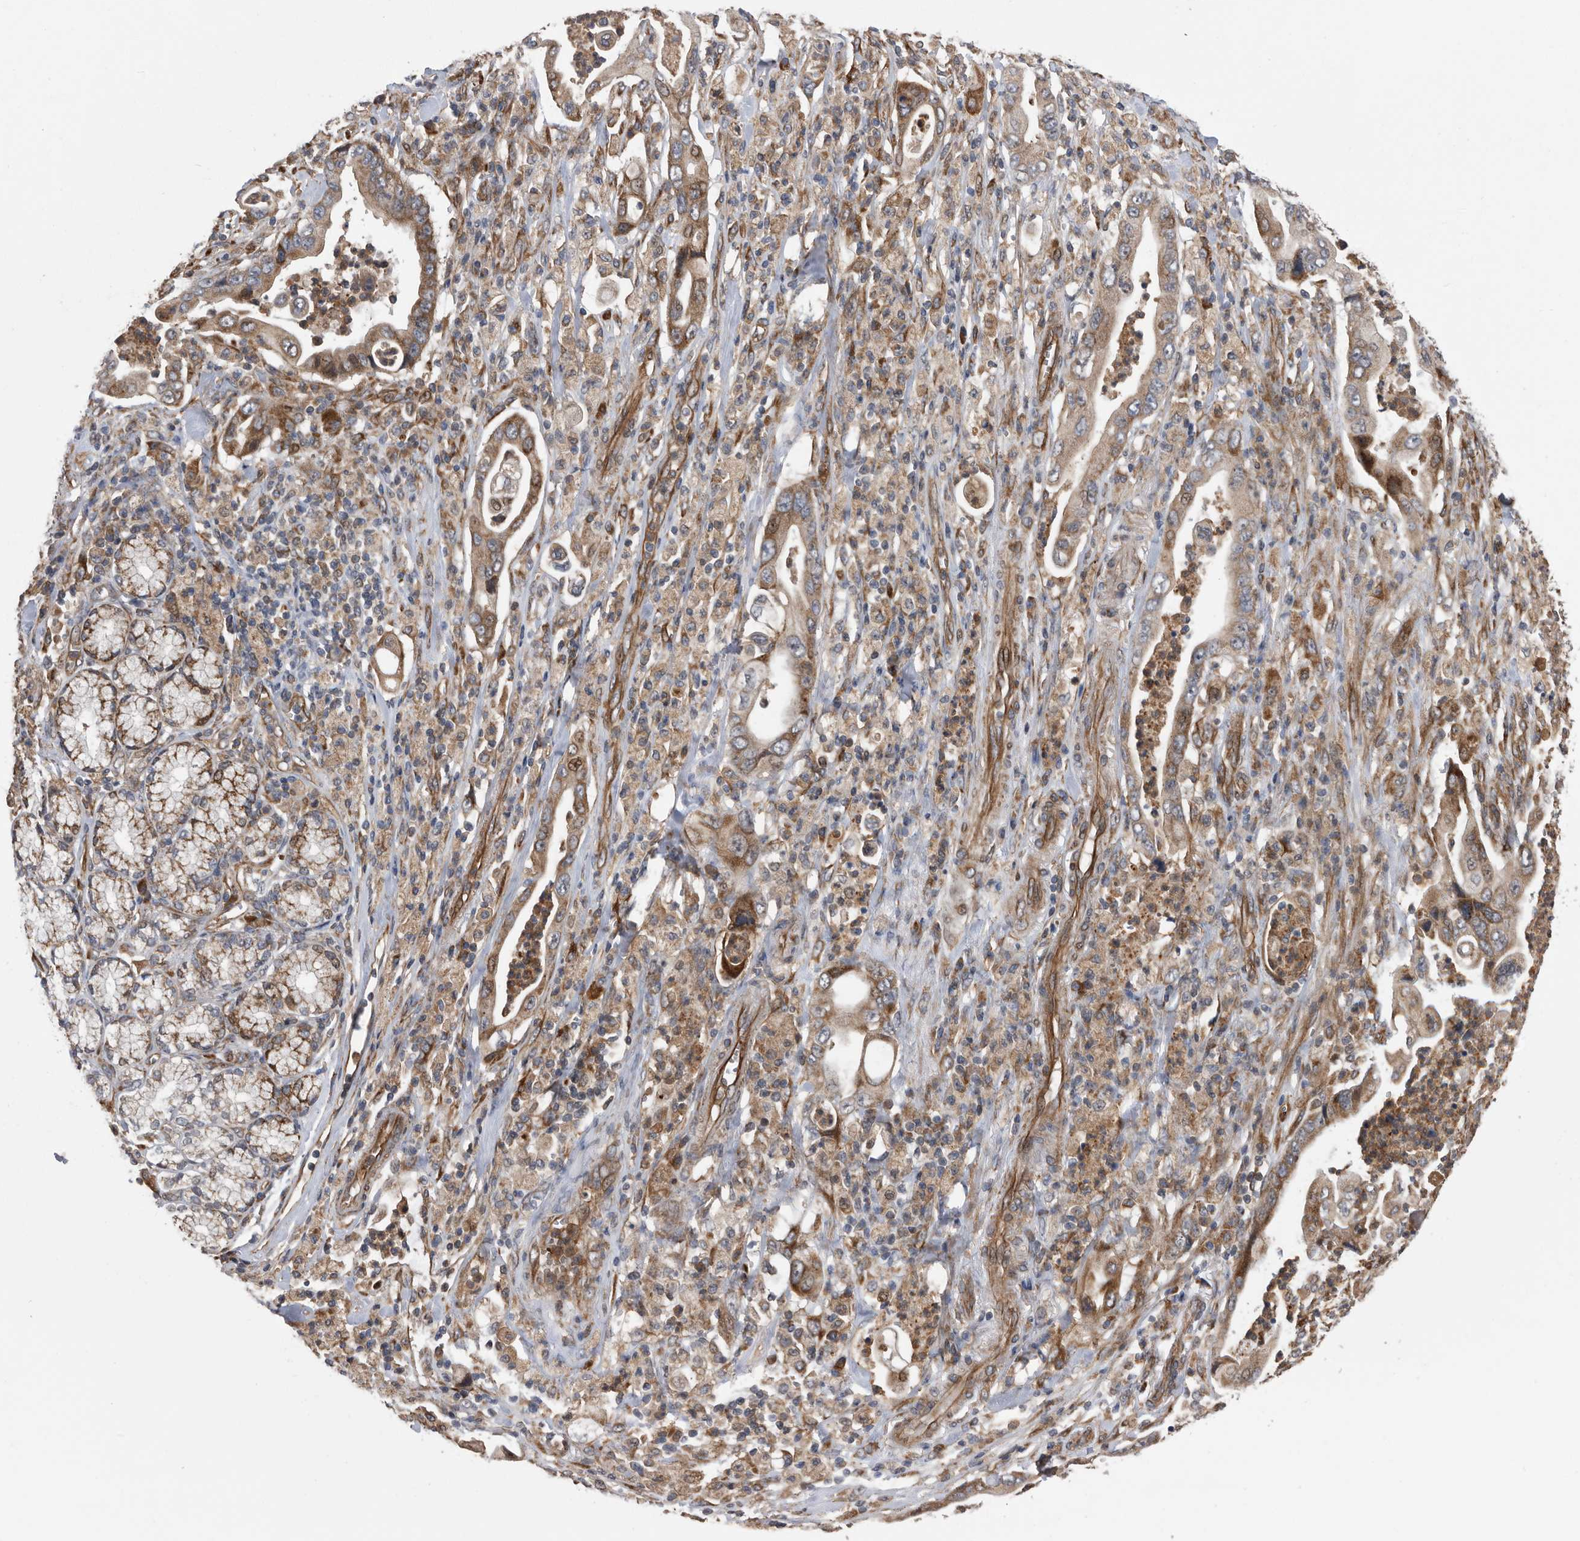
{"staining": {"intensity": "moderate", "quantity": ">75%", "location": "cytoplasmic/membranous"}, "tissue": "pancreatic cancer", "cell_type": "Tumor cells", "image_type": "cancer", "snomed": [{"axis": "morphology", "description": "Adenocarcinoma, NOS"}, {"axis": "topography", "description": "Pancreas"}], "caption": "Human pancreatic cancer stained with a brown dye reveals moderate cytoplasmic/membranous positive expression in approximately >75% of tumor cells.", "gene": "SERINC2", "patient": {"sex": "male", "age": 78}}